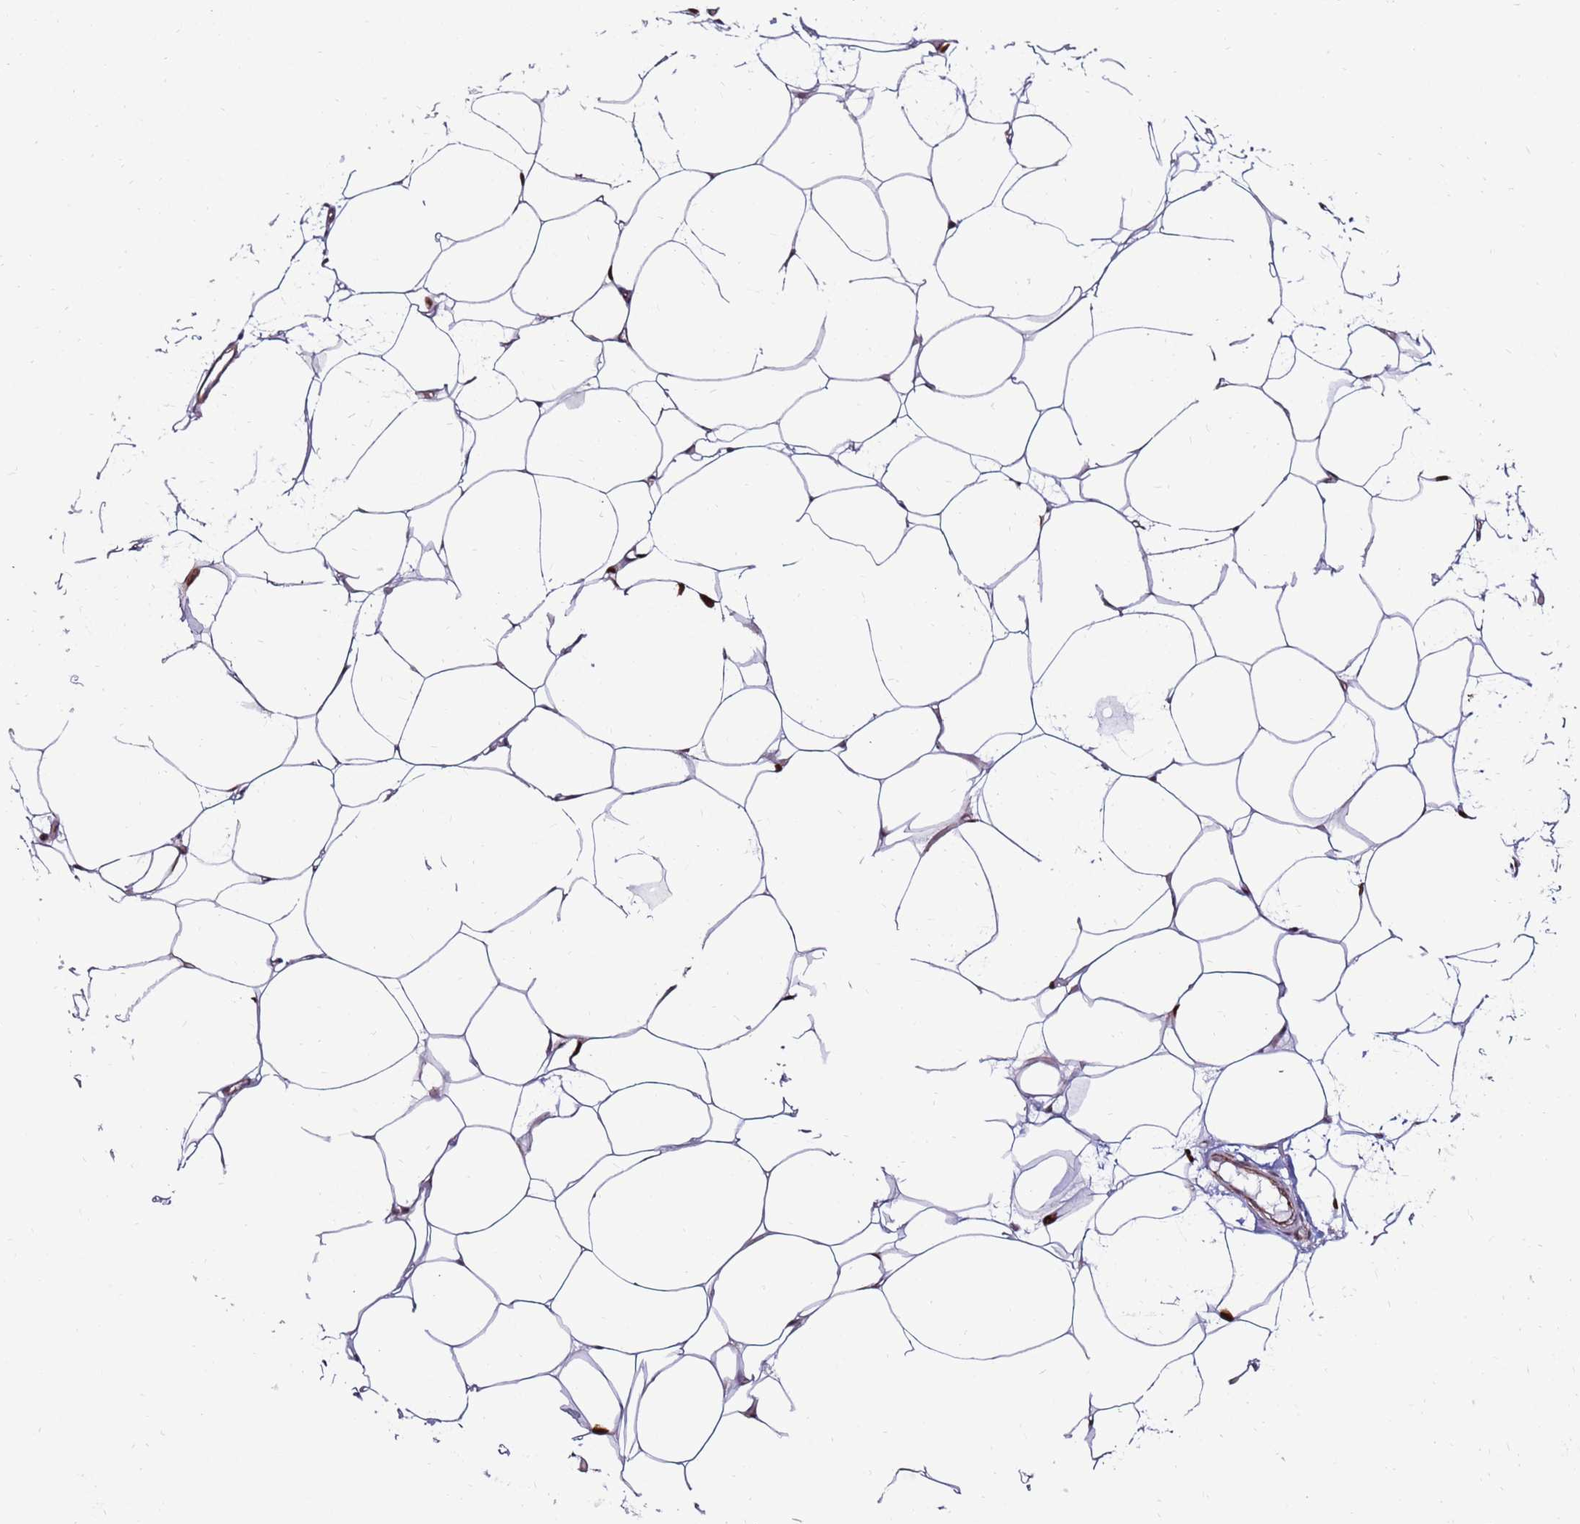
{"staining": {"intensity": "moderate", "quantity": "25%-75%", "location": "cytoplasmic/membranous,nuclear"}, "tissue": "adipose tissue", "cell_type": "Adipocytes", "image_type": "normal", "snomed": [{"axis": "morphology", "description": "Normal tissue, NOS"}, {"axis": "topography", "description": "Breast"}], "caption": "Immunohistochemical staining of benign adipose tissue exhibits 25%-75% levels of moderate cytoplasmic/membranous,nuclear protein expression in about 25%-75% of adipocytes. (DAB (3,3'-diaminobenzidine) IHC, brown staining for protein, blue staining for nuclei).", "gene": "KPNA4", "patient": {"sex": "female", "age": 23}}